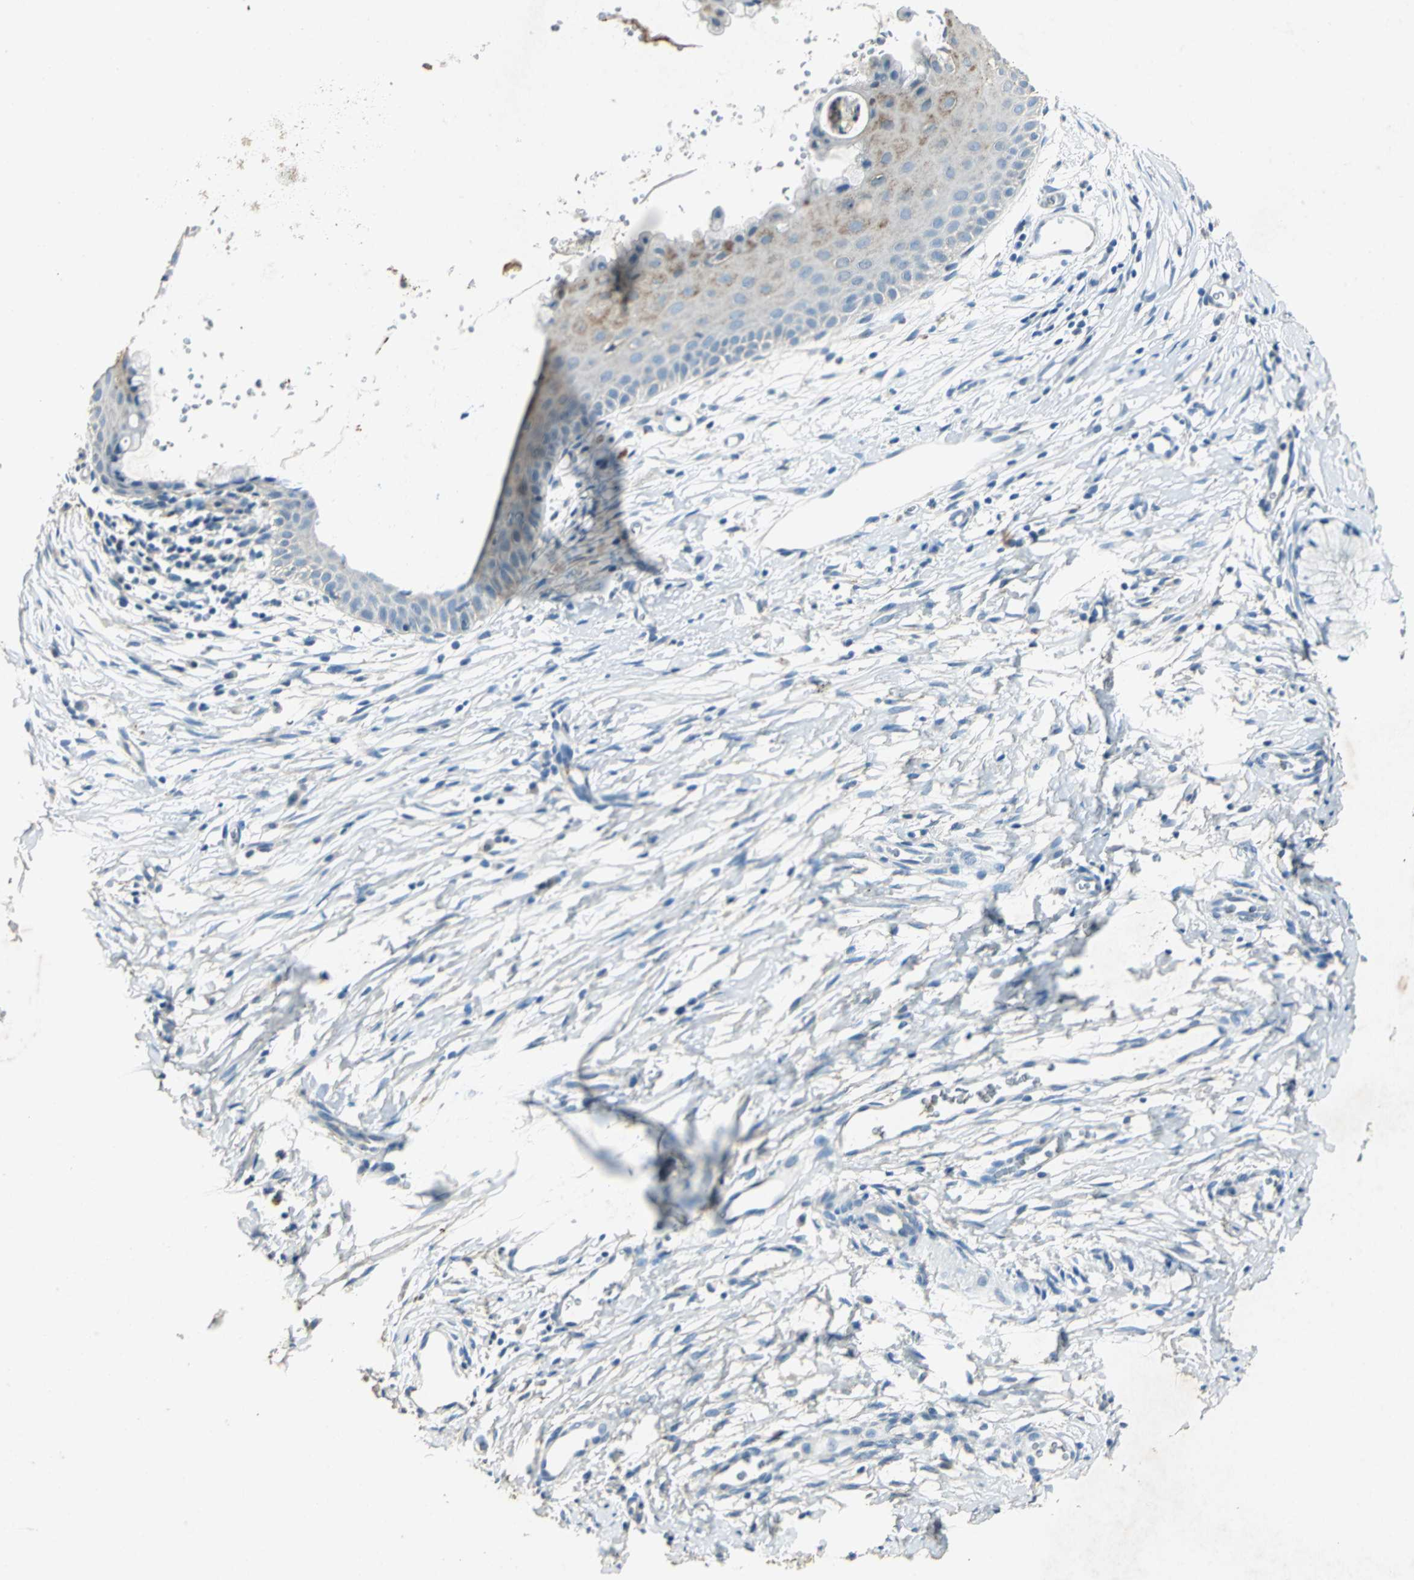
{"staining": {"intensity": "negative", "quantity": "none", "location": "none"}, "tissue": "cervix", "cell_type": "Glandular cells", "image_type": "normal", "snomed": [{"axis": "morphology", "description": "Normal tissue, NOS"}, {"axis": "topography", "description": "Cervix"}], "caption": "An immunohistochemistry micrograph of benign cervix is shown. There is no staining in glandular cells of cervix. (Brightfield microscopy of DAB (3,3'-diaminobenzidine) immunohistochemistry (IHC) at high magnification).", "gene": "CAMK2B", "patient": {"sex": "female", "age": 39}}